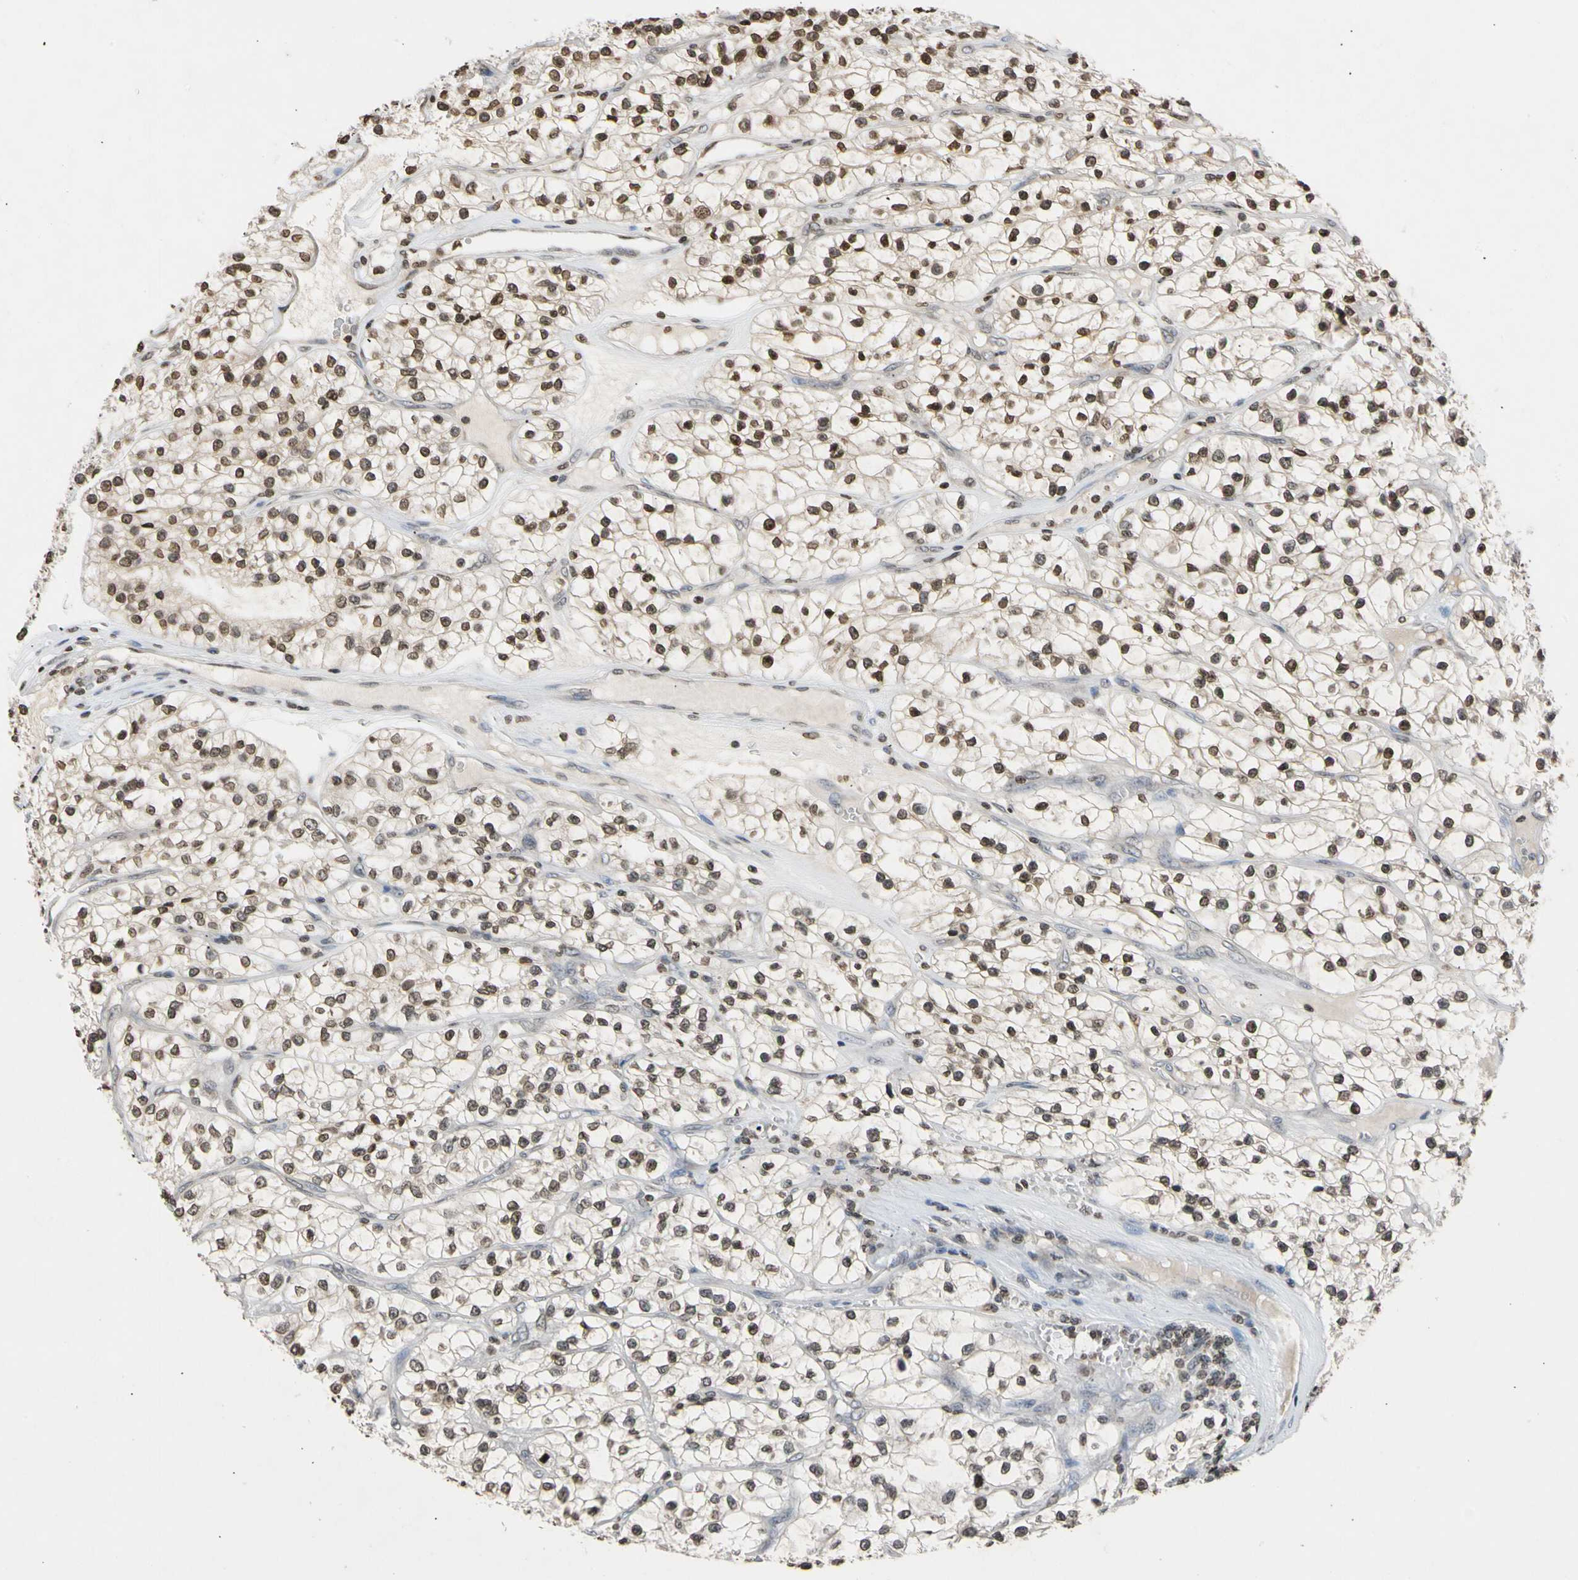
{"staining": {"intensity": "weak", "quantity": "25%-75%", "location": "cytoplasmic/membranous,nuclear"}, "tissue": "renal cancer", "cell_type": "Tumor cells", "image_type": "cancer", "snomed": [{"axis": "morphology", "description": "Adenocarcinoma, NOS"}, {"axis": "topography", "description": "Kidney"}], "caption": "Renal adenocarcinoma stained for a protein exhibits weak cytoplasmic/membranous and nuclear positivity in tumor cells.", "gene": "GPX4", "patient": {"sex": "female", "age": 57}}